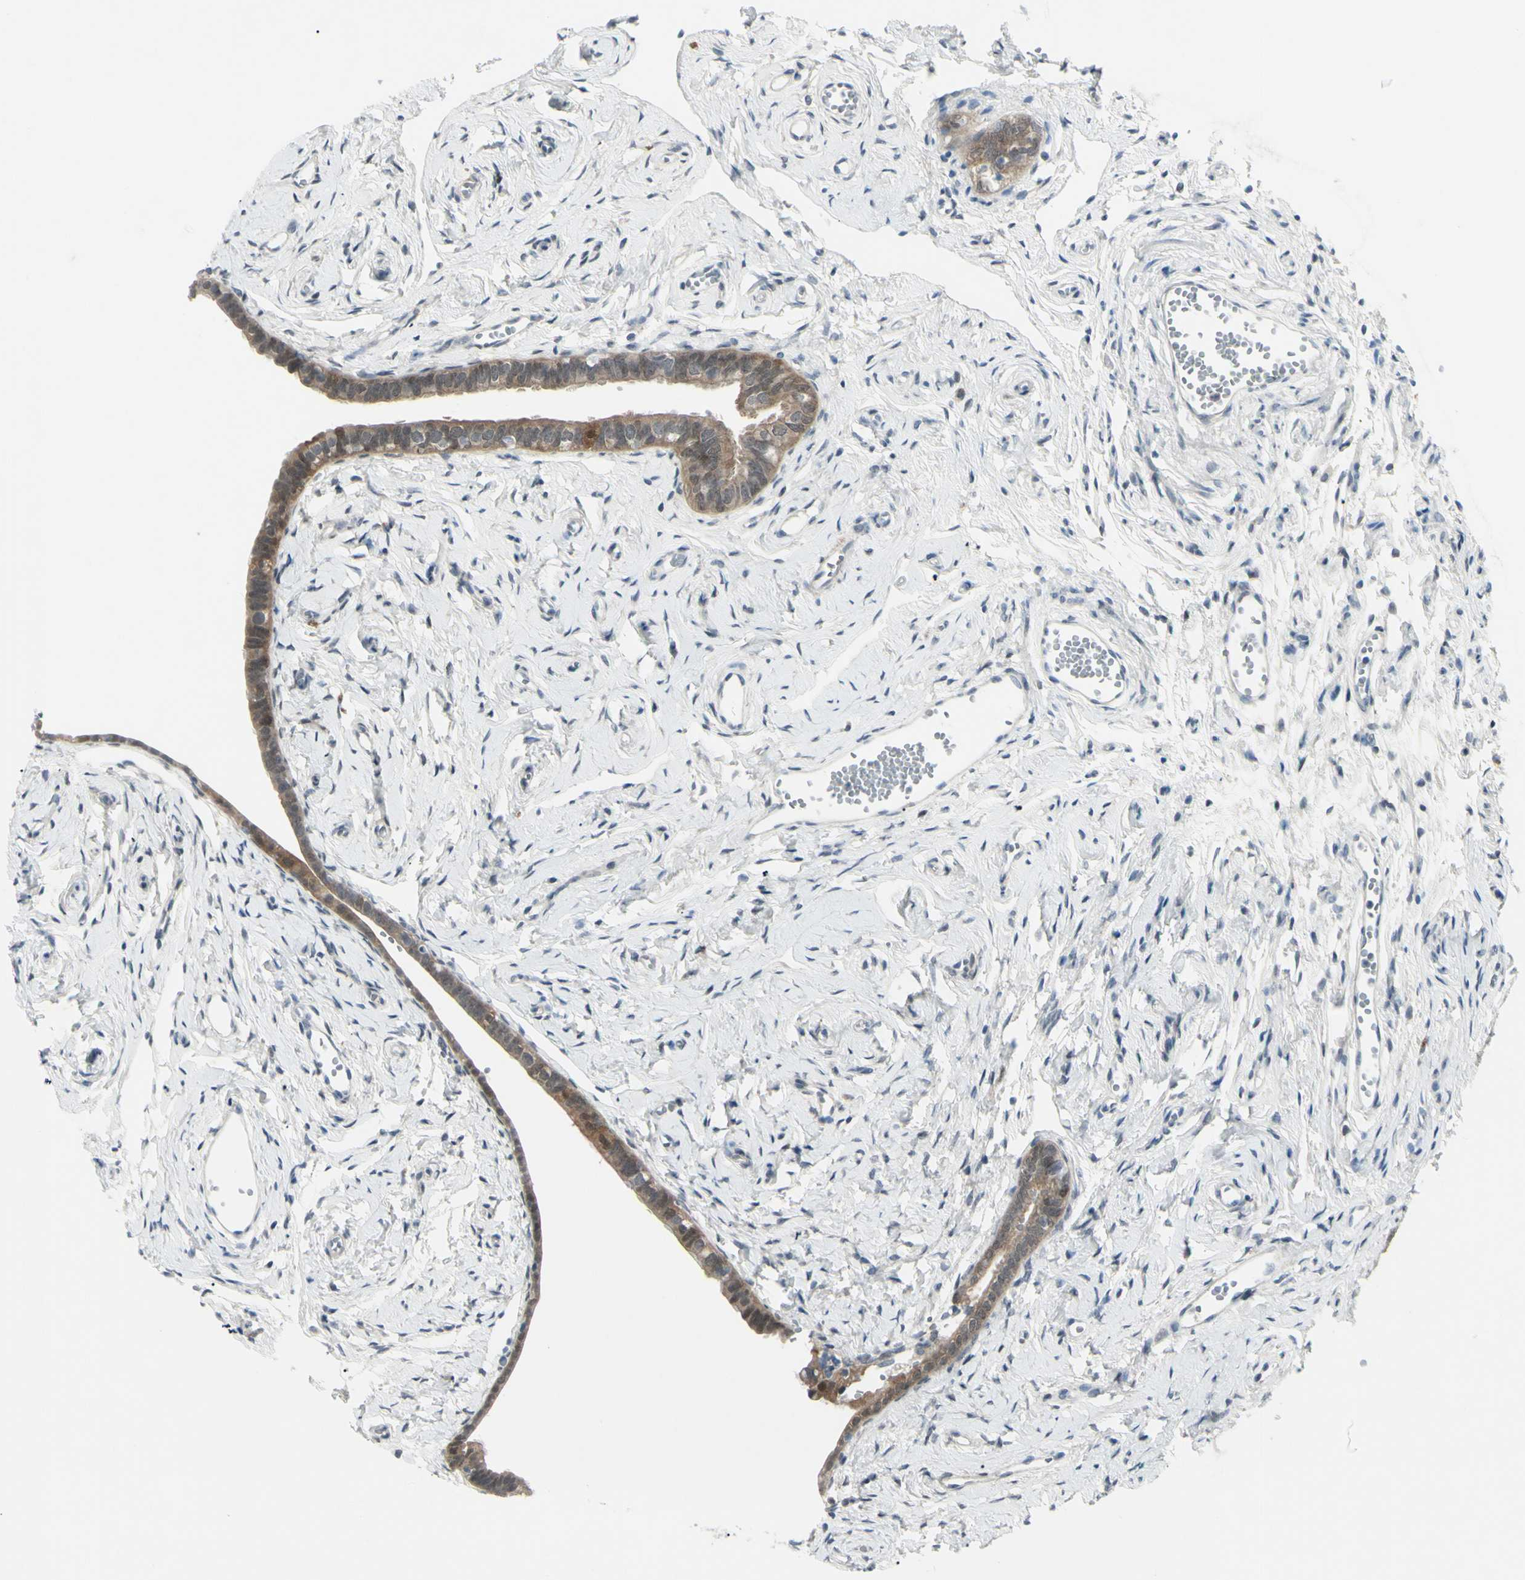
{"staining": {"intensity": "moderate", "quantity": ">75%", "location": "cytoplasmic/membranous"}, "tissue": "fallopian tube", "cell_type": "Glandular cells", "image_type": "normal", "snomed": [{"axis": "morphology", "description": "Normal tissue, NOS"}, {"axis": "topography", "description": "Fallopian tube"}], "caption": "IHC of benign fallopian tube shows medium levels of moderate cytoplasmic/membranous expression in approximately >75% of glandular cells.", "gene": "ETNK1", "patient": {"sex": "female", "age": 71}}